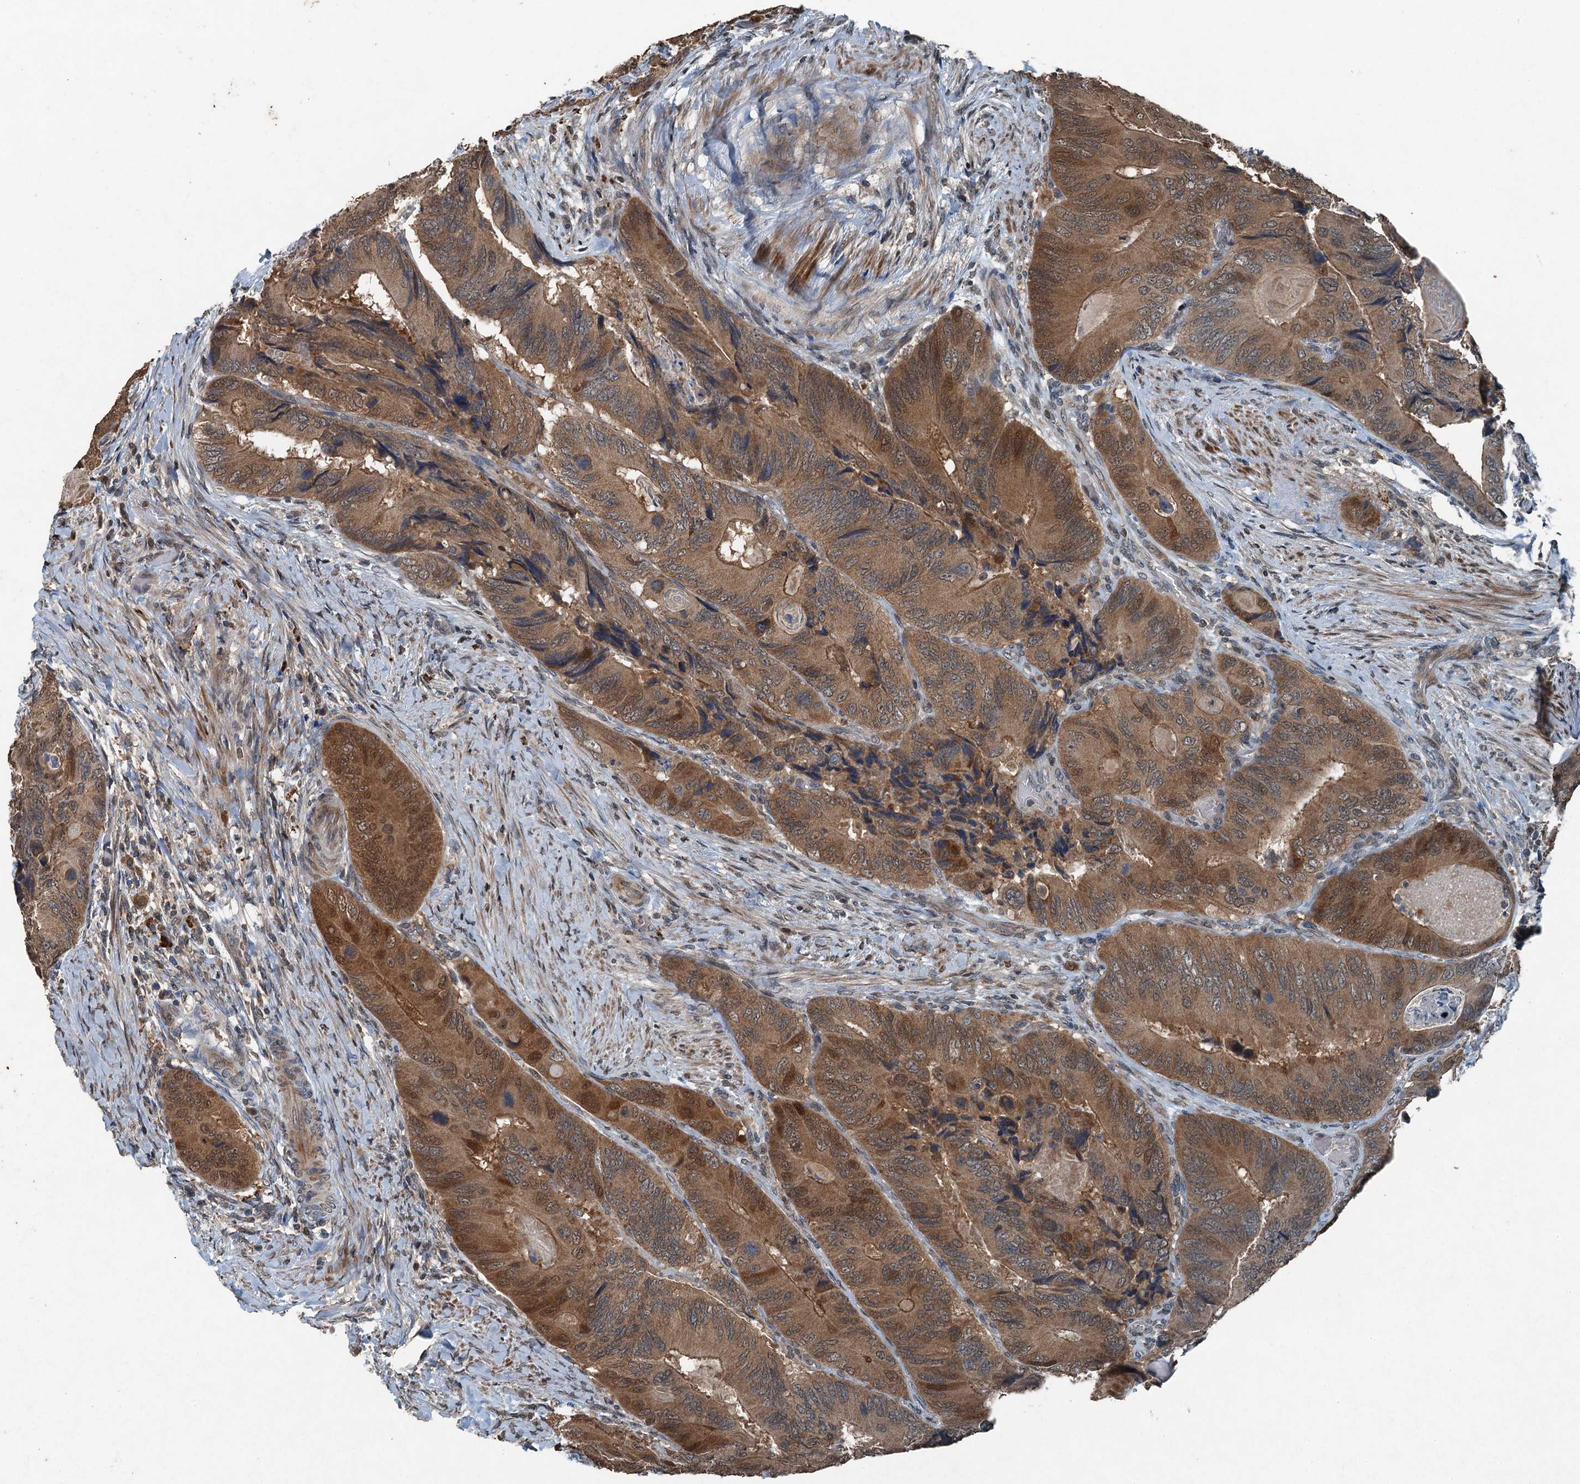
{"staining": {"intensity": "moderate", "quantity": ">75%", "location": "cytoplasmic/membranous,nuclear"}, "tissue": "colorectal cancer", "cell_type": "Tumor cells", "image_type": "cancer", "snomed": [{"axis": "morphology", "description": "Adenocarcinoma, NOS"}, {"axis": "topography", "description": "Colon"}], "caption": "This is a histology image of IHC staining of adenocarcinoma (colorectal), which shows moderate expression in the cytoplasmic/membranous and nuclear of tumor cells.", "gene": "TCTN1", "patient": {"sex": "male", "age": 84}}